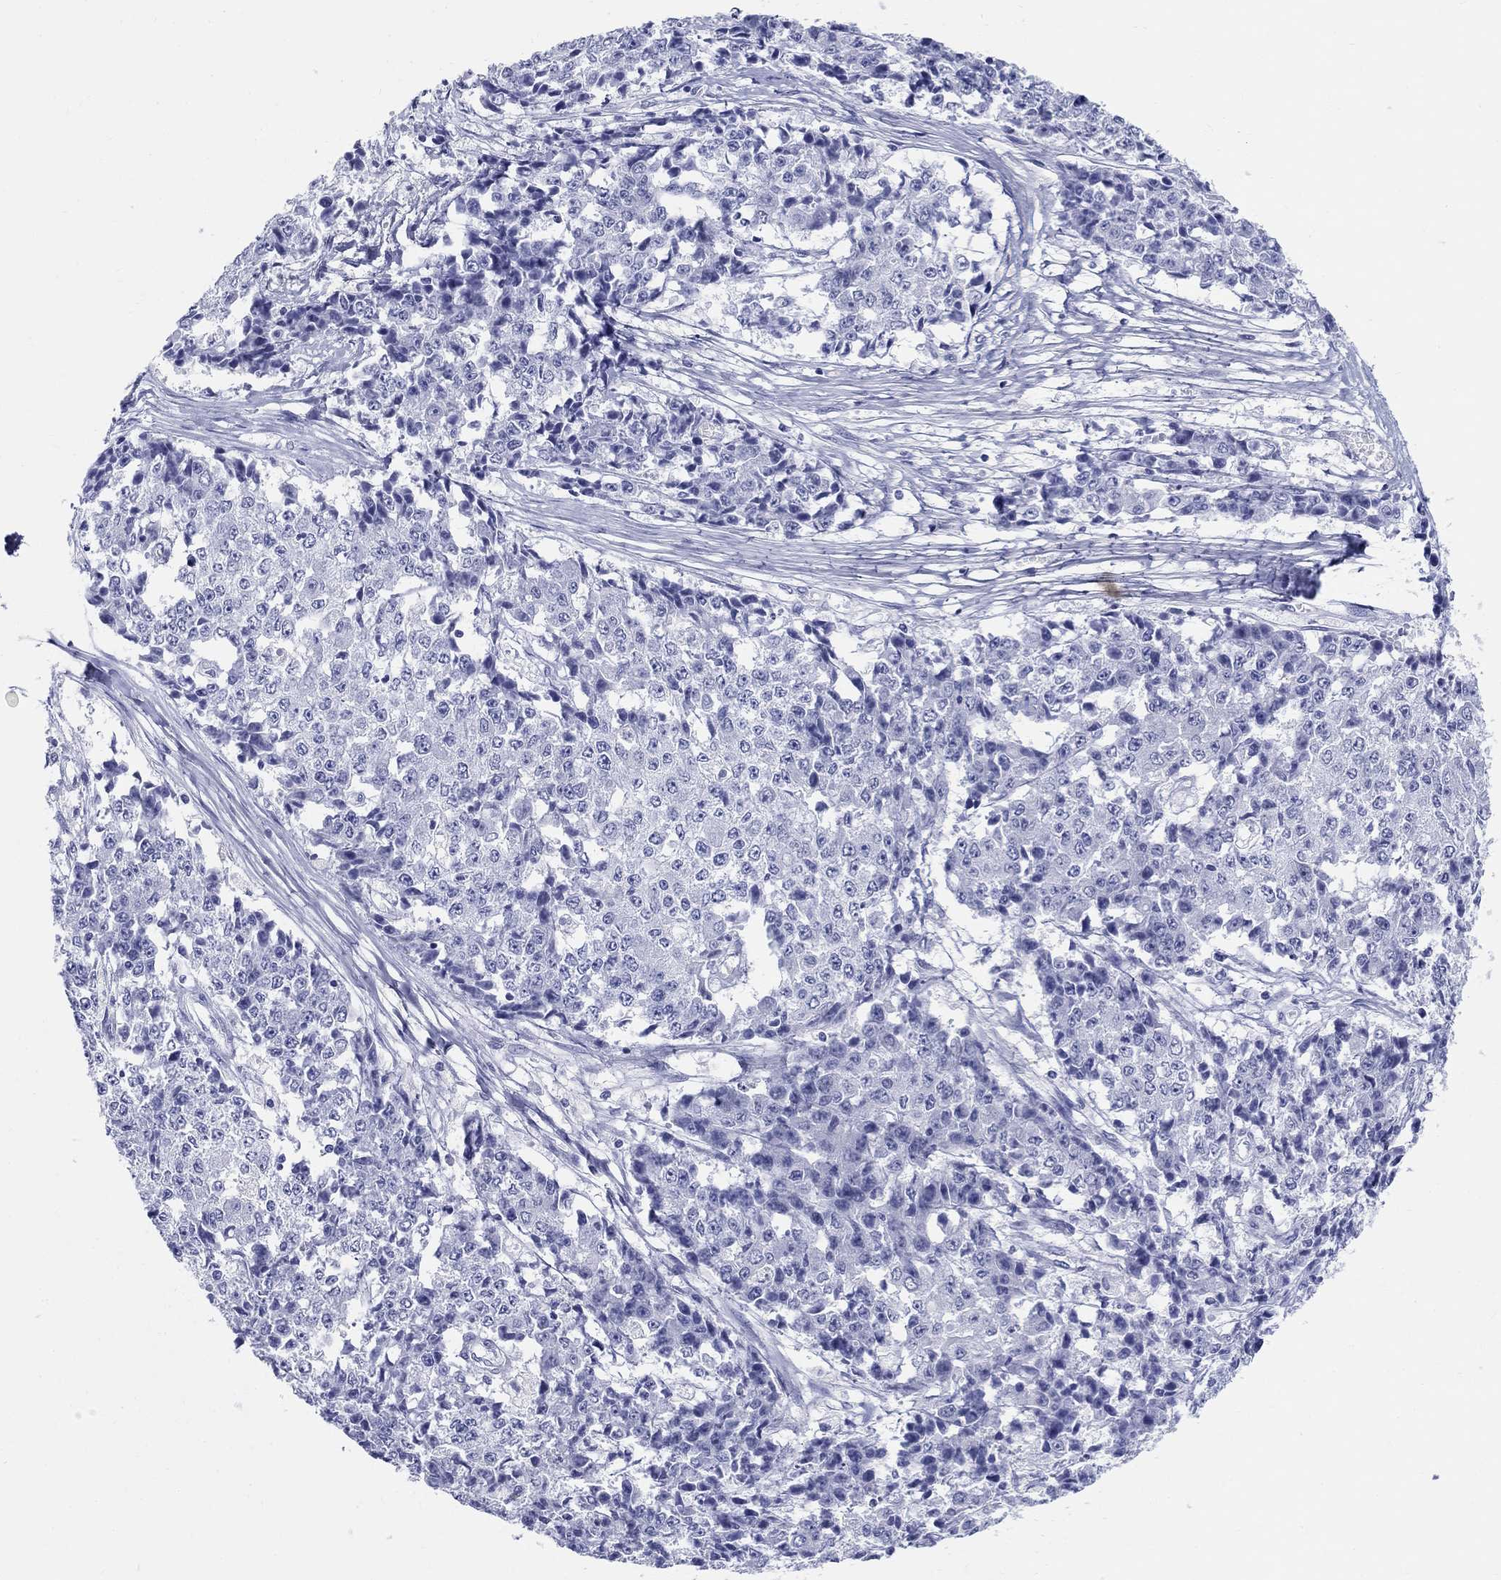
{"staining": {"intensity": "negative", "quantity": "none", "location": "none"}, "tissue": "ovarian cancer", "cell_type": "Tumor cells", "image_type": "cancer", "snomed": [{"axis": "morphology", "description": "Carcinoma, endometroid"}, {"axis": "topography", "description": "Ovary"}], "caption": "Immunohistochemistry (IHC) histopathology image of neoplastic tissue: human ovarian cancer stained with DAB (3,3'-diaminobenzidine) displays no significant protein staining in tumor cells. (Immunohistochemistry, brightfield microscopy, high magnification).", "gene": "LAMP5", "patient": {"sex": "female", "age": 42}}